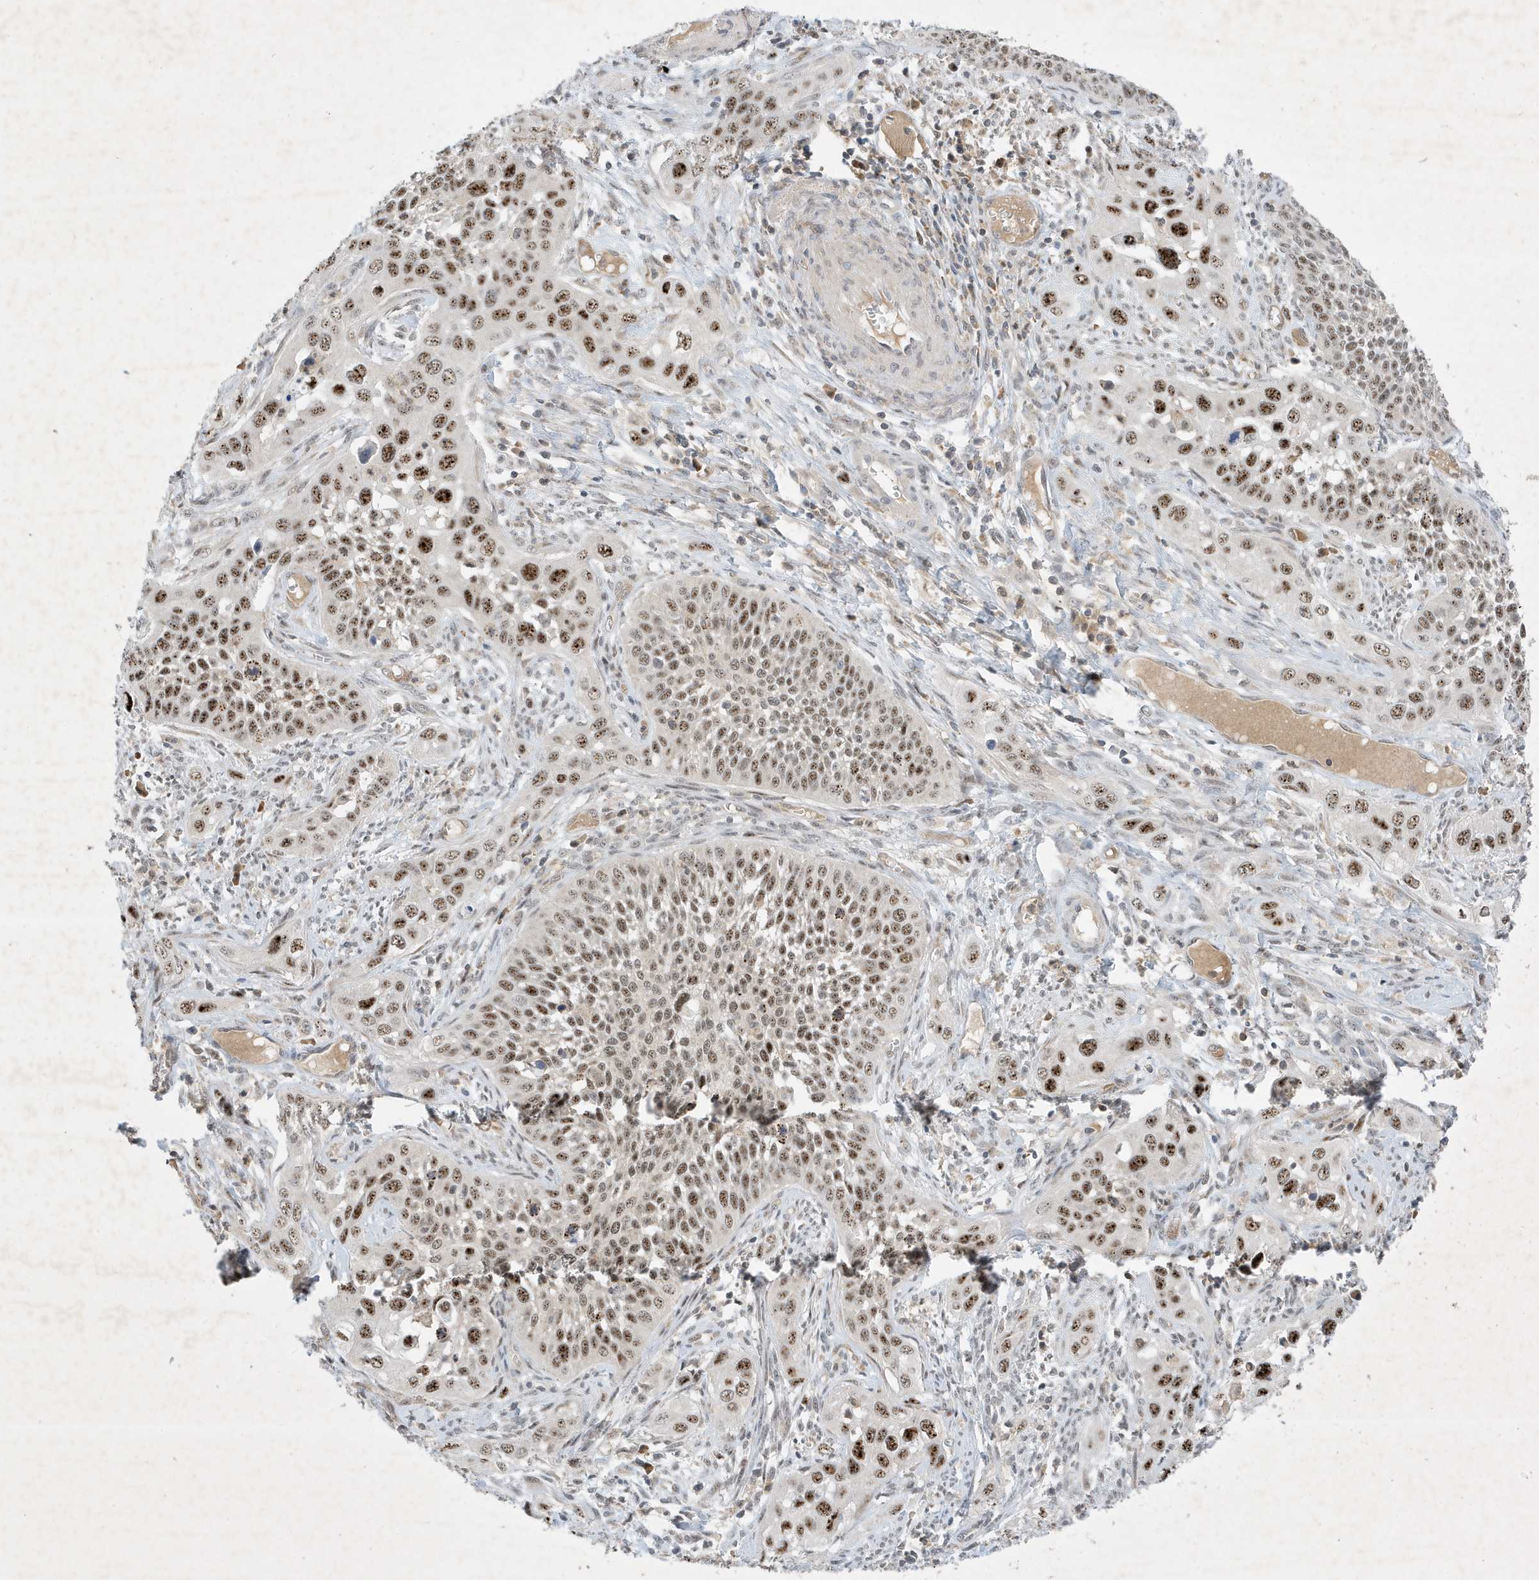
{"staining": {"intensity": "moderate", "quantity": ">75%", "location": "nuclear"}, "tissue": "cervical cancer", "cell_type": "Tumor cells", "image_type": "cancer", "snomed": [{"axis": "morphology", "description": "Squamous cell carcinoma, NOS"}, {"axis": "topography", "description": "Cervix"}], "caption": "DAB (3,3'-diaminobenzidine) immunohistochemical staining of human cervical cancer (squamous cell carcinoma) demonstrates moderate nuclear protein expression in approximately >75% of tumor cells.", "gene": "MAST3", "patient": {"sex": "female", "age": 34}}